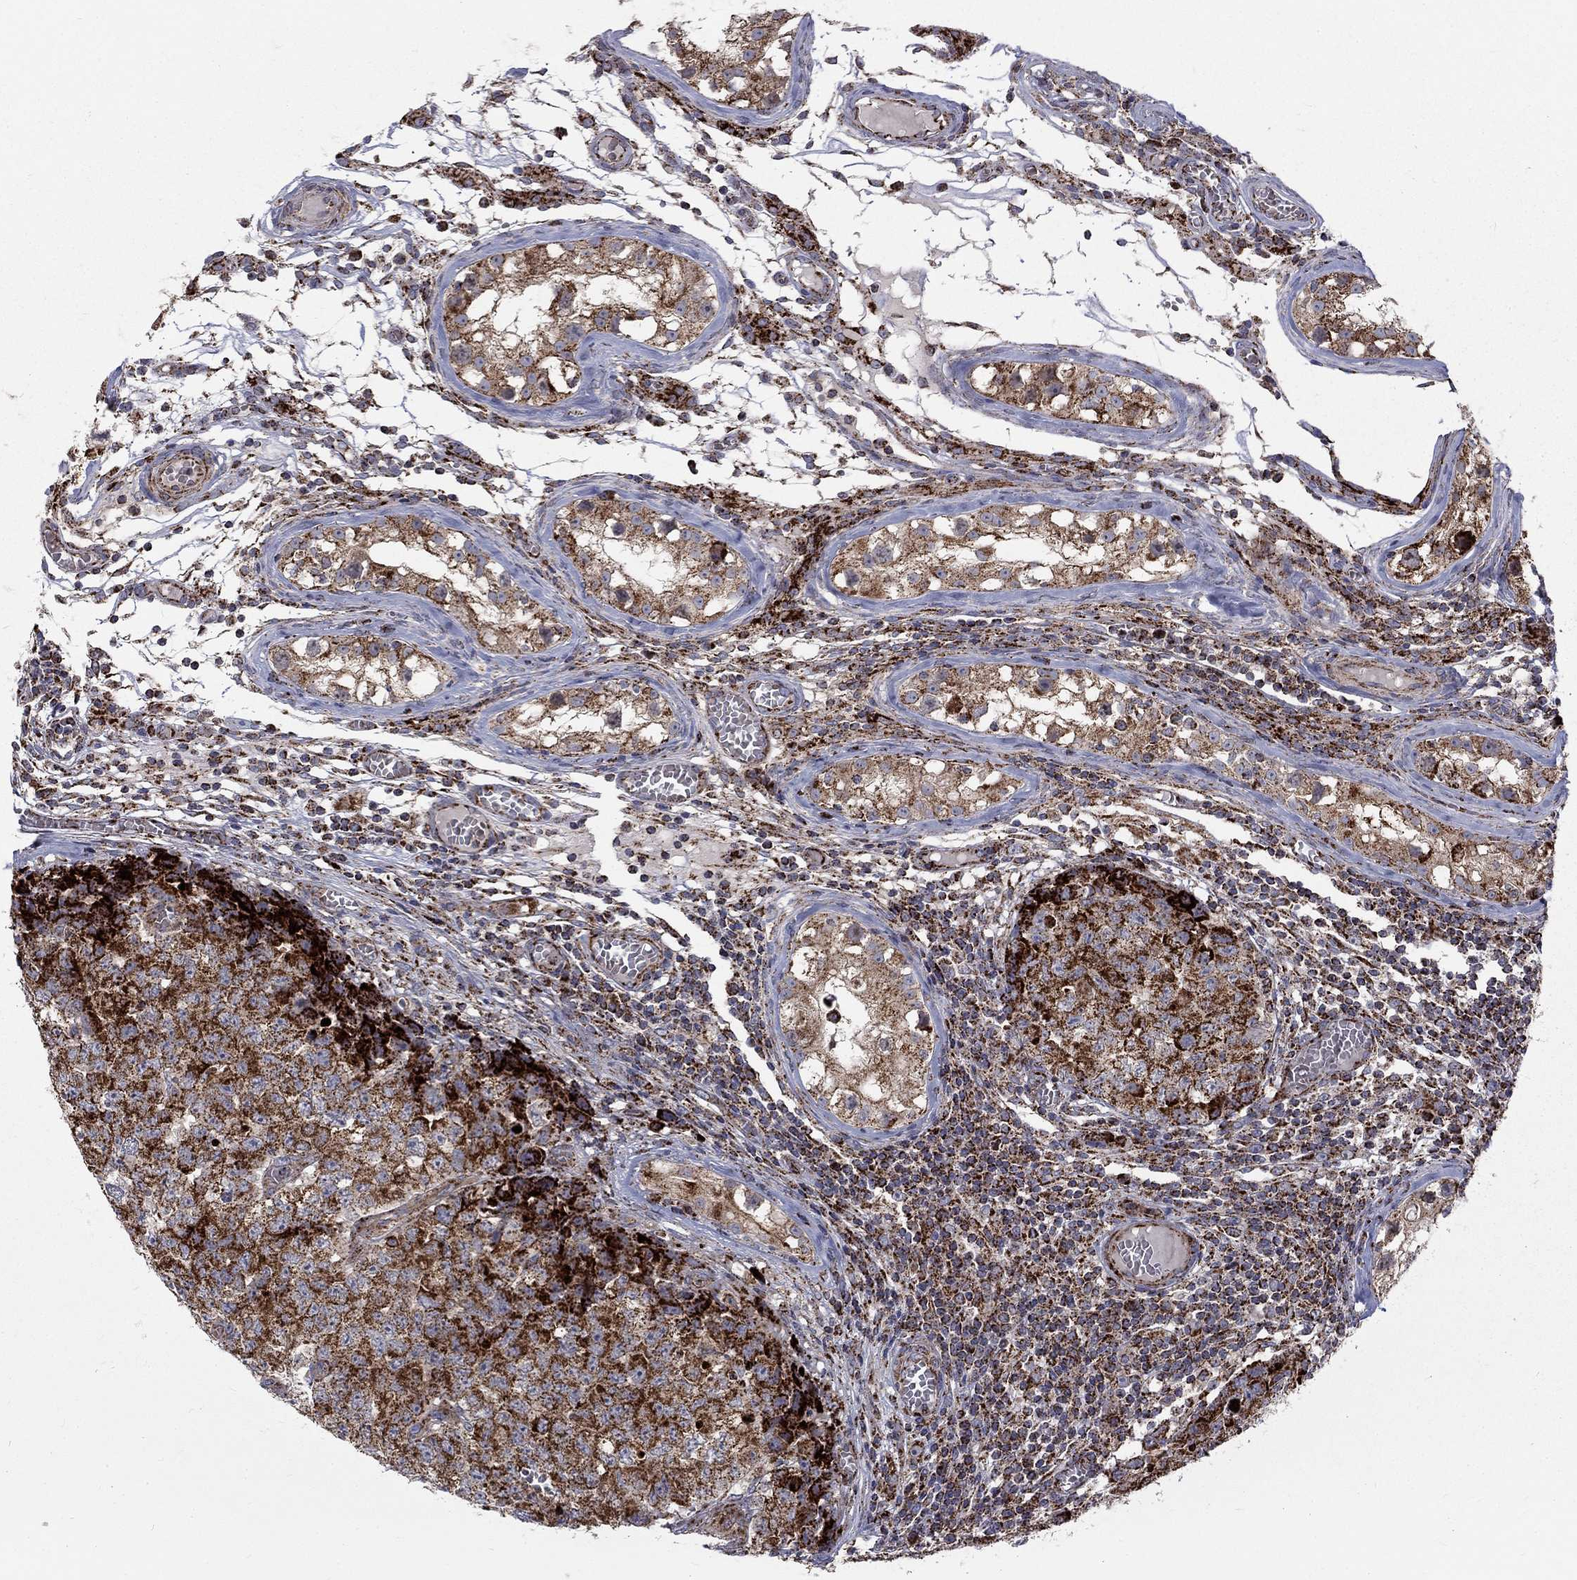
{"staining": {"intensity": "strong", "quantity": ">75%", "location": "cytoplasmic/membranous"}, "tissue": "testis cancer", "cell_type": "Tumor cells", "image_type": "cancer", "snomed": [{"axis": "morphology", "description": "Carcinoma, Embryonal, NOS"}, {"axis": "topography", "description": "Testis"}], "caption": "Immunohistochemical staining of human testis cancer demonstrates high levels of strong cytoplasmic/membranous protein expression in about >75% of tumor cells.", "gene": "ALDH1B1", "patient": {"sex": "male", "age": 23}}